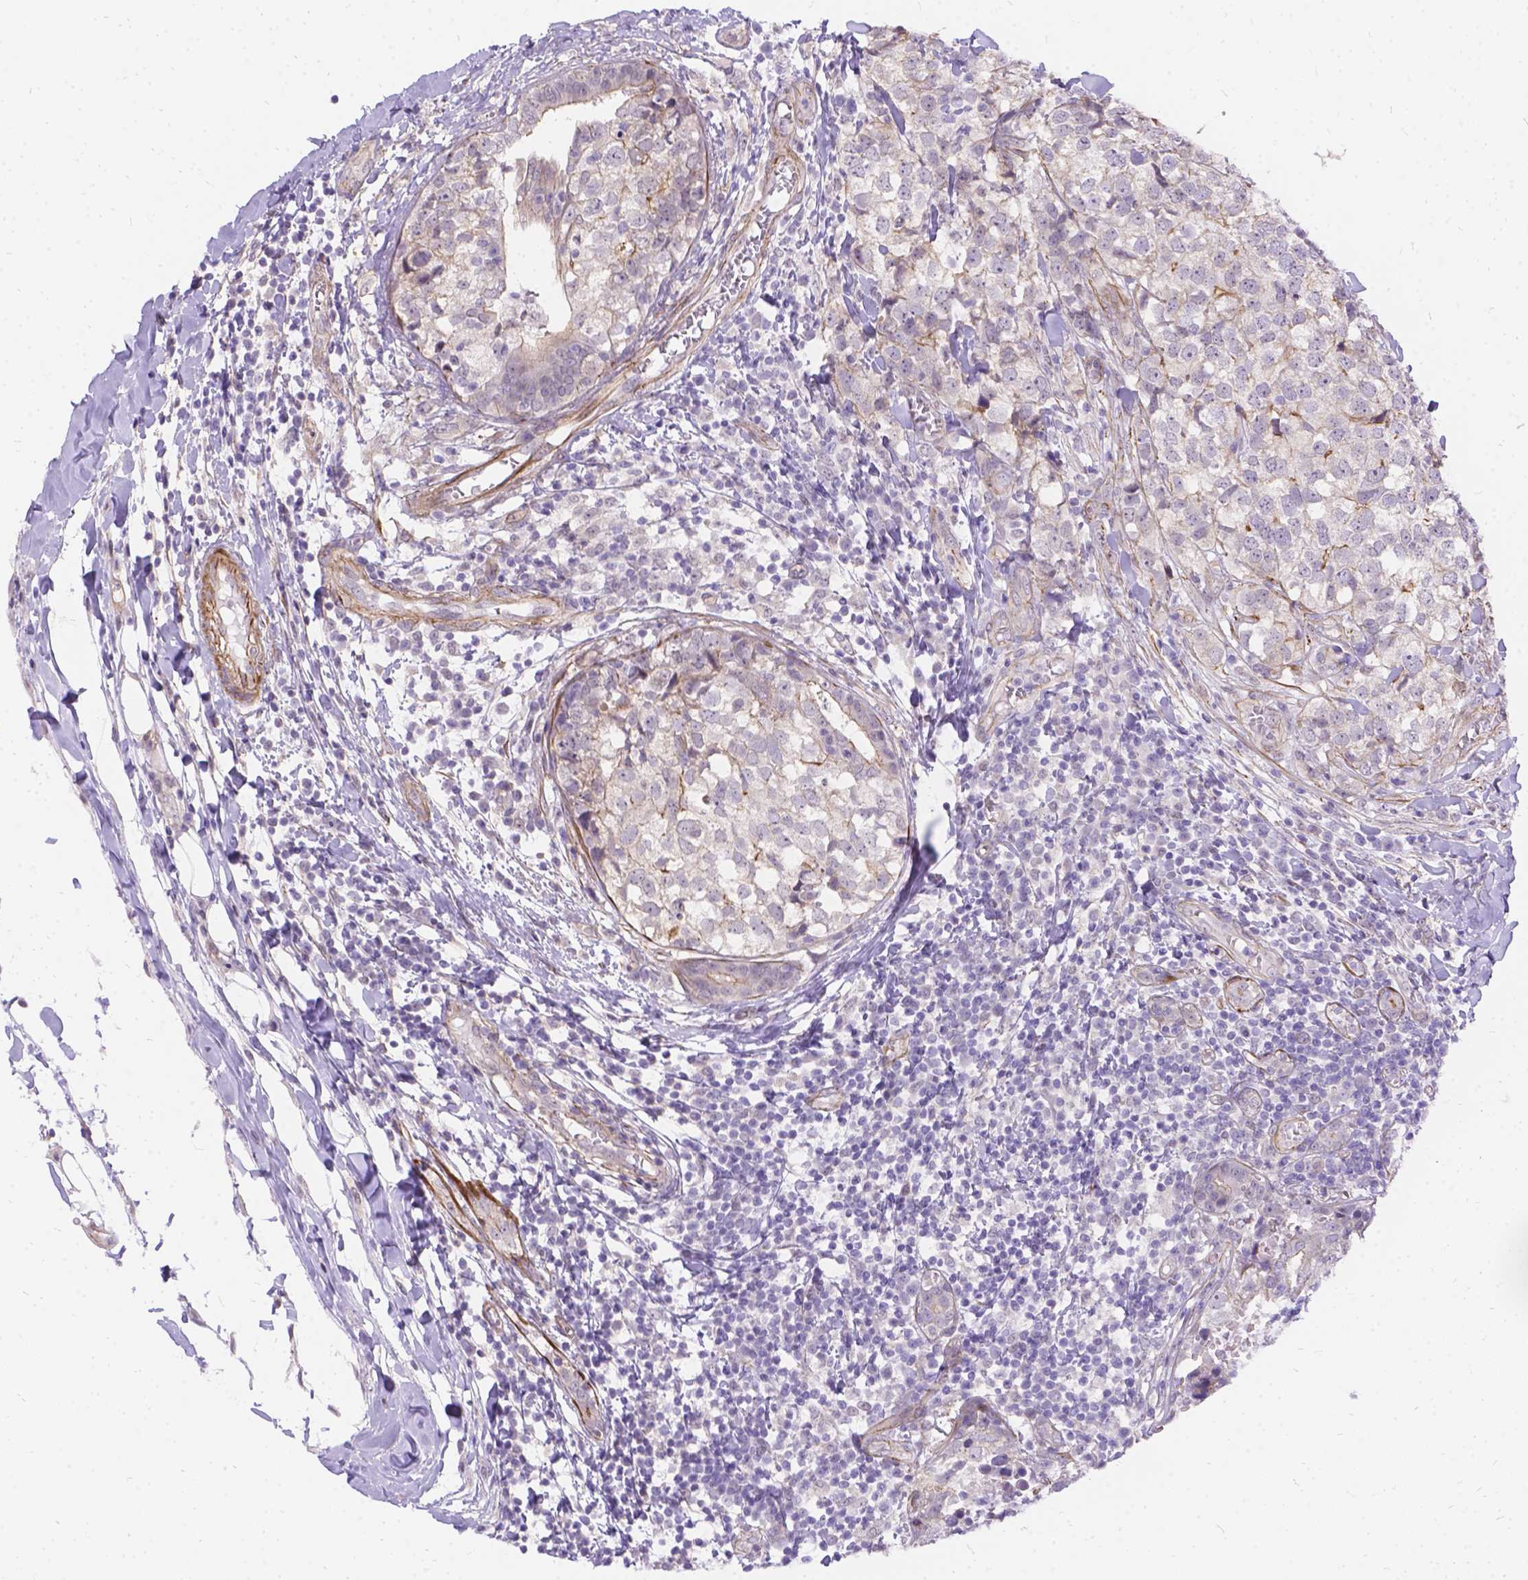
{"staining": {"intensity": "weak", "quantity": "<25%", "location": "cytoplasmic/membranous"}, "tissue": "breast cancer", "cell_type": "Tumor cells", "image_type": "cancer", "snomed": [{"axis": "morphology", "description": "Duct carcinoma"}, {"axis": "topography", "description": "Breast"}], "caption": "Human breast intraductal carcinoma stained for a protein using immunohistochemistry shows no positivity in tumor cells.", "gene": "PALS1", "patient": {"sex": "female", "age": 30}}